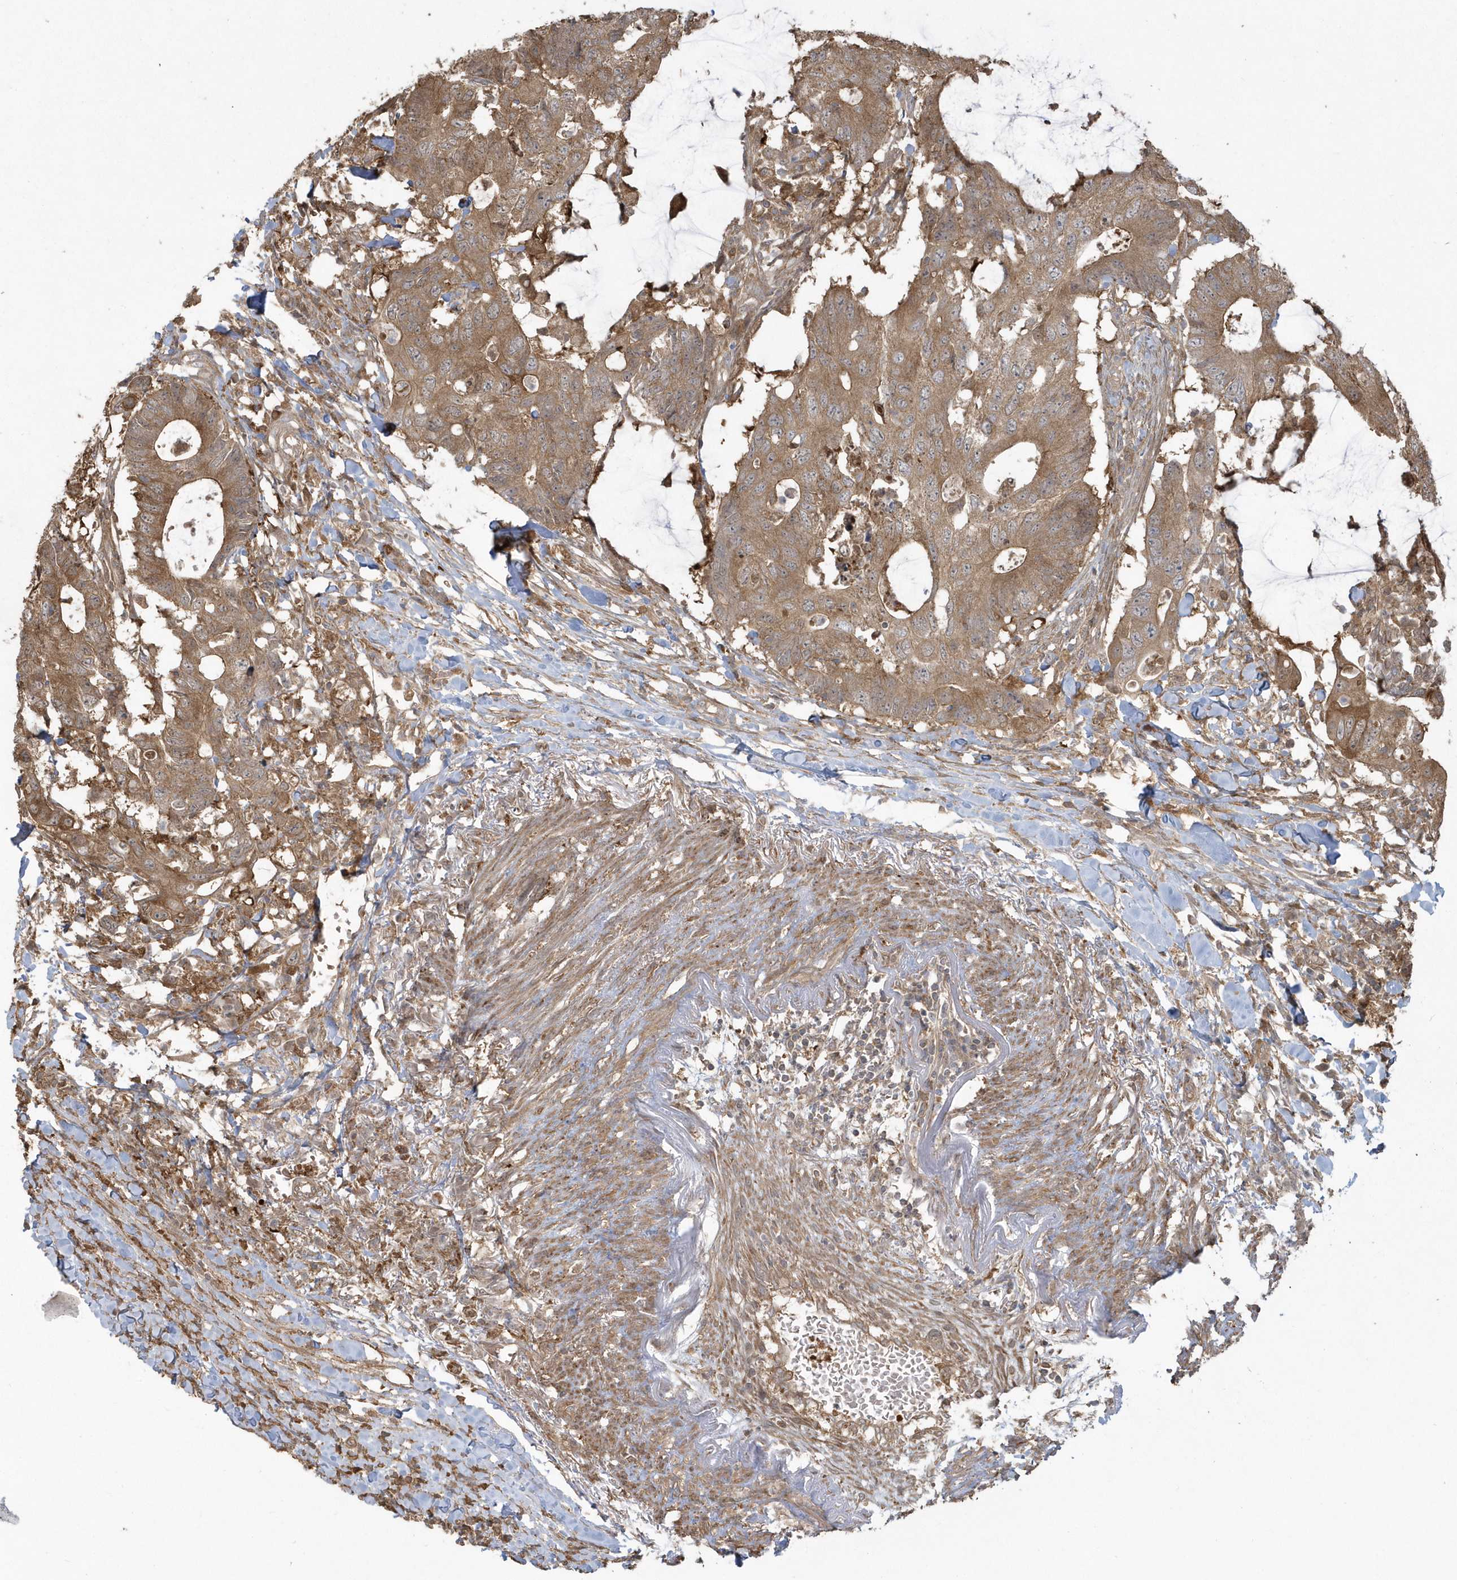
{"staining": {"intensity": "moderate", "quantity": ">75%", "location": "cytoplasmic/membranous"}, "tissue": "colorectal cancer", "cell_type": "Tumor cells", "image_type": "cancer", "snomed": [{"axis": "morphology", "description": "Adenocarcinoma, NOS"}, {"axis": "topography", "description": "Colon"}], "caption": "Adenocarcinoma (colorectal) tissue shows moderate cytoplasmic/membranous positivity in about >75% of tumor cells", "gene": "HNMT", "patient": {"sex": "male", "age": 71}}